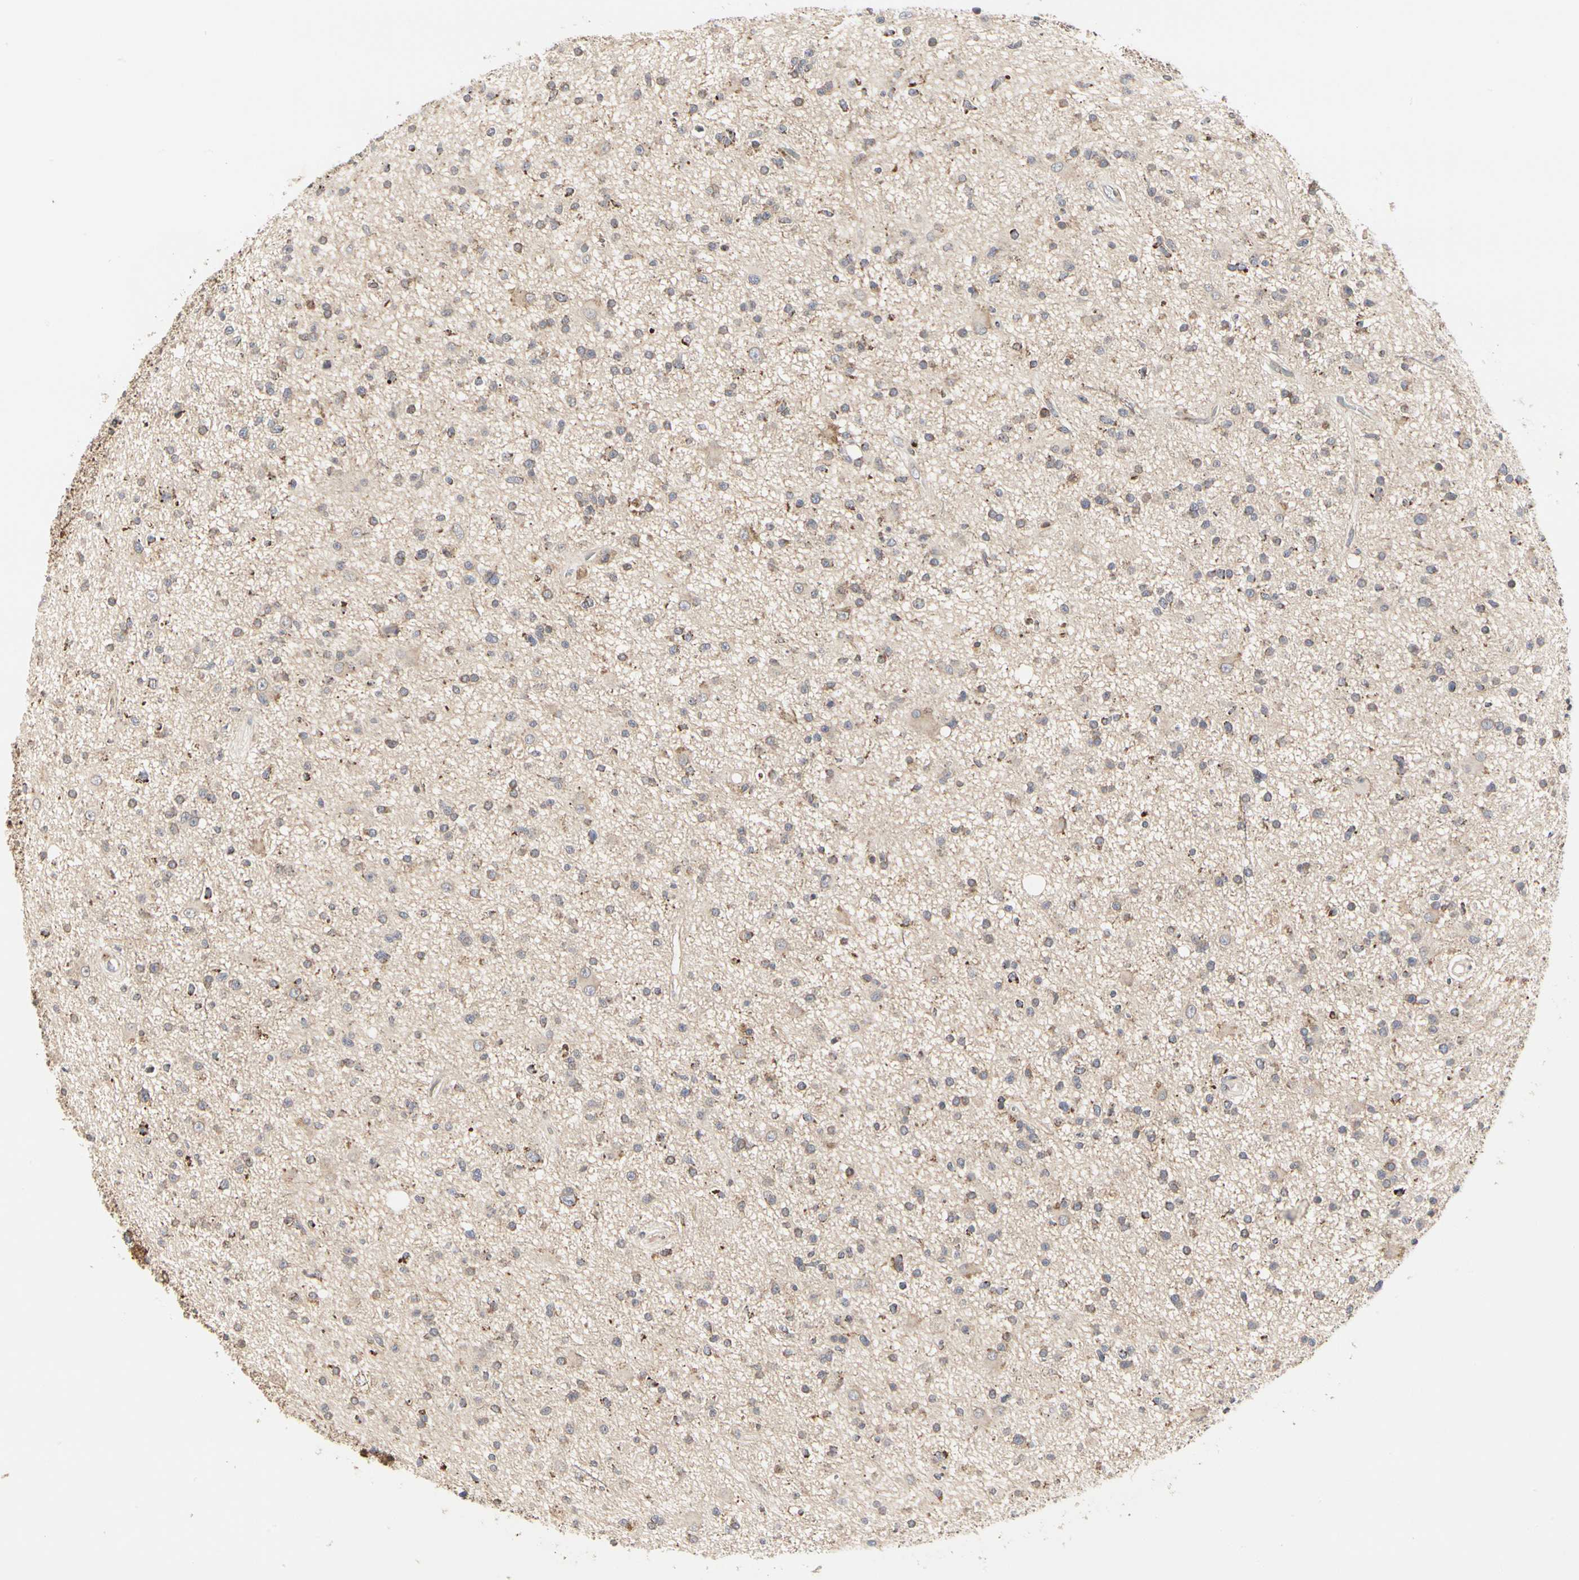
{"staining": {"intensity": "weak", "quantity": "25%-75%", "location": "cytoplasmic/membranous"}, "tissue": "glioma", "cell_type": "Tumor cells", "image_type": "cancer", "snomed": [{"axis": "morphology", "description": "Glioma, malignant, High grade"}, {"axis": "topography", "description": "Brain"}], "caption": "Immunohistochemical staining of human malignant glioma (high-grade) displays weak cytoplasmic/membranous protein staining in about 25%-75% of tumor cells. (DAB IHC, brown staining for protein, blue staining for nuclei).", "gene": "TSKU", "patient": {"sex": "male", "age": 33}}